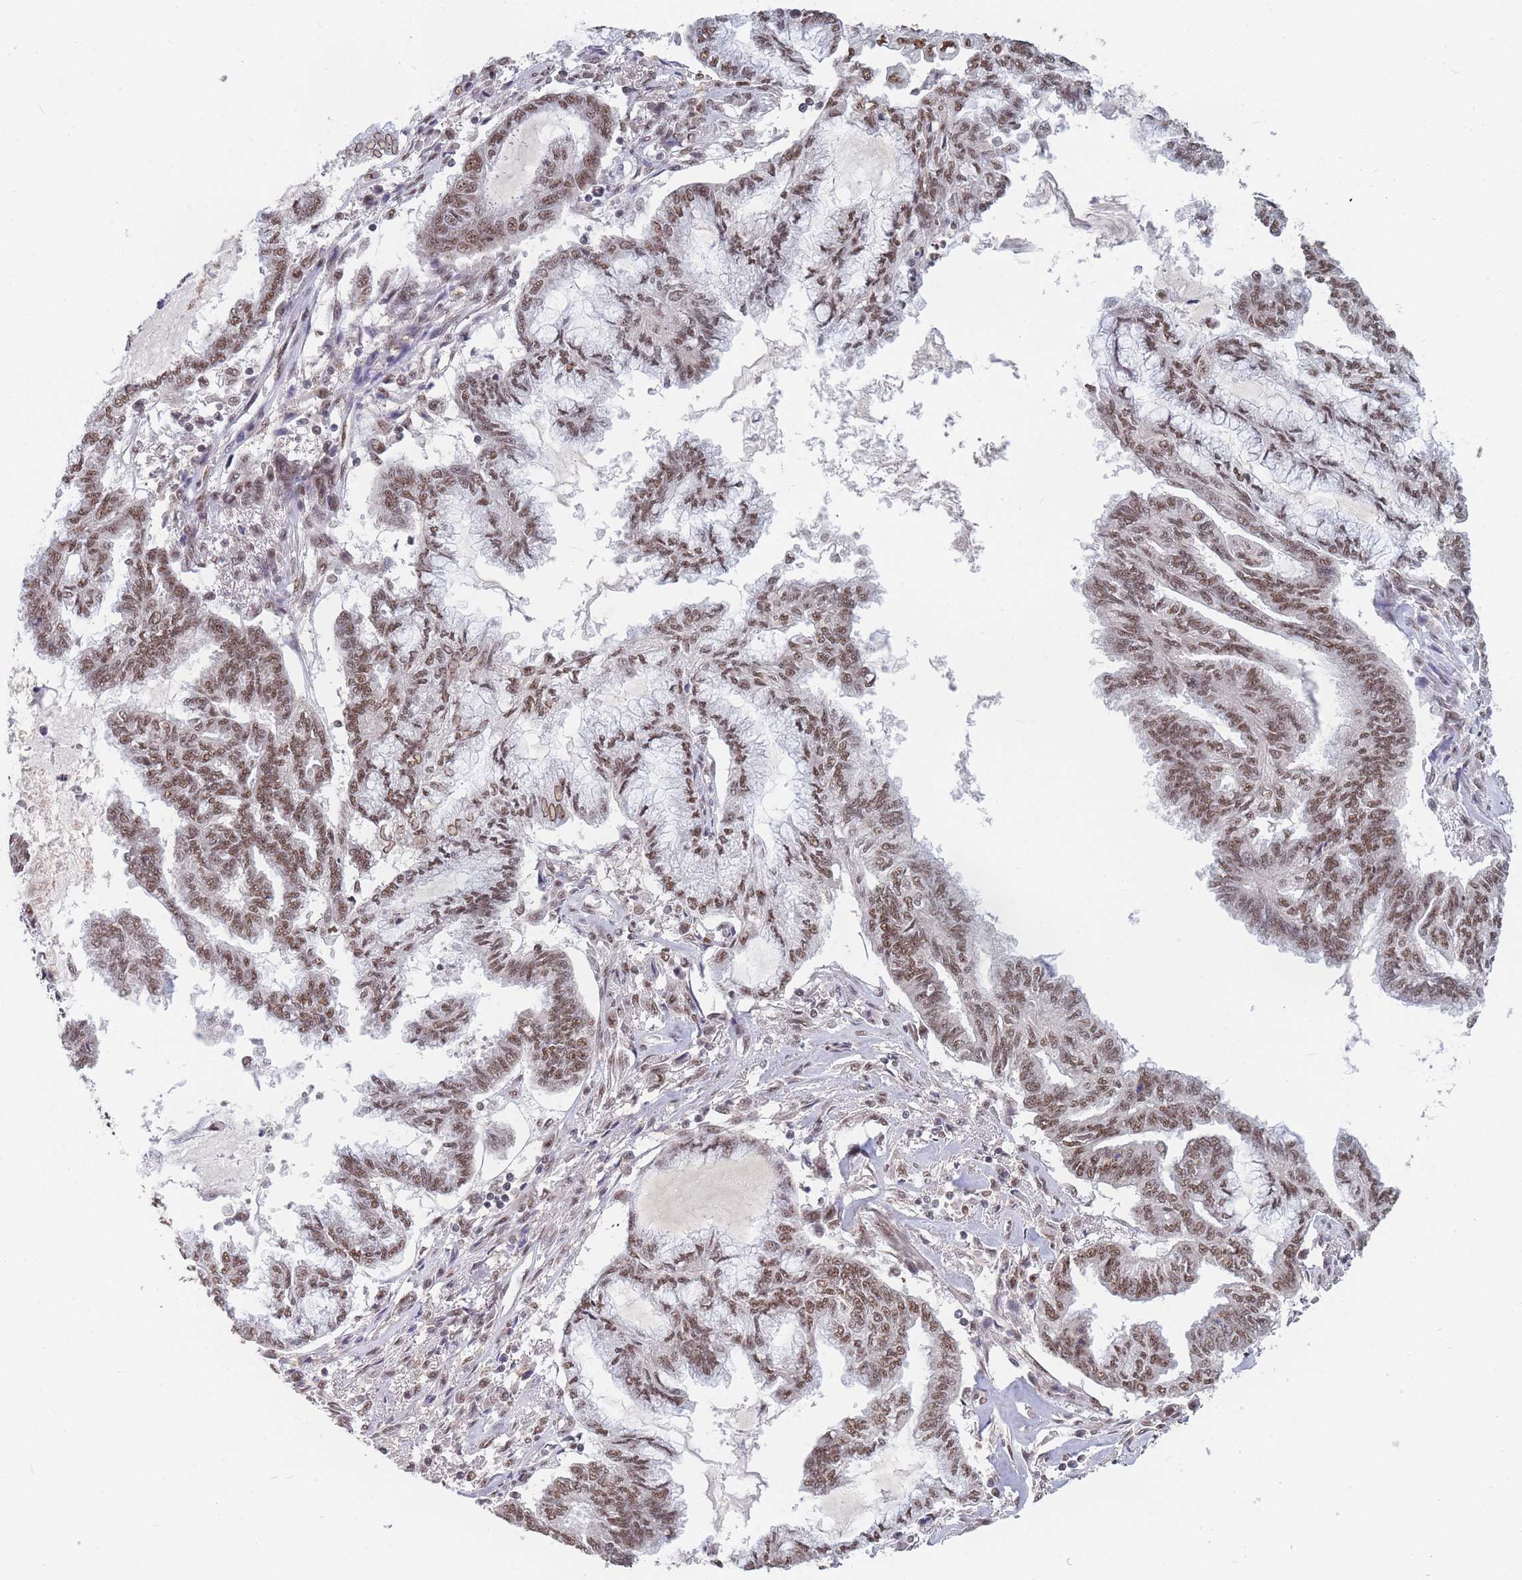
{"staining": {"intensity": "moderate", "quantity": ">75%", "location": "nuclear"}, "tissue": "endometrial cancer", "cell_type": "Tumor cells", "image_type": "cancer", "snomed": [{"axis": "morphology", "description": "Adenocarcinoma, NOS"}, {"axis": "topography", "description": "Endometrium"}], "caption": "The micrograph displays staining of endometrial cancer, revealing moderate nuclear protein staining (brown color) within tumor cells.", "gene": "SNRPA1", "patient": {"sex": "female", "age": 86}}